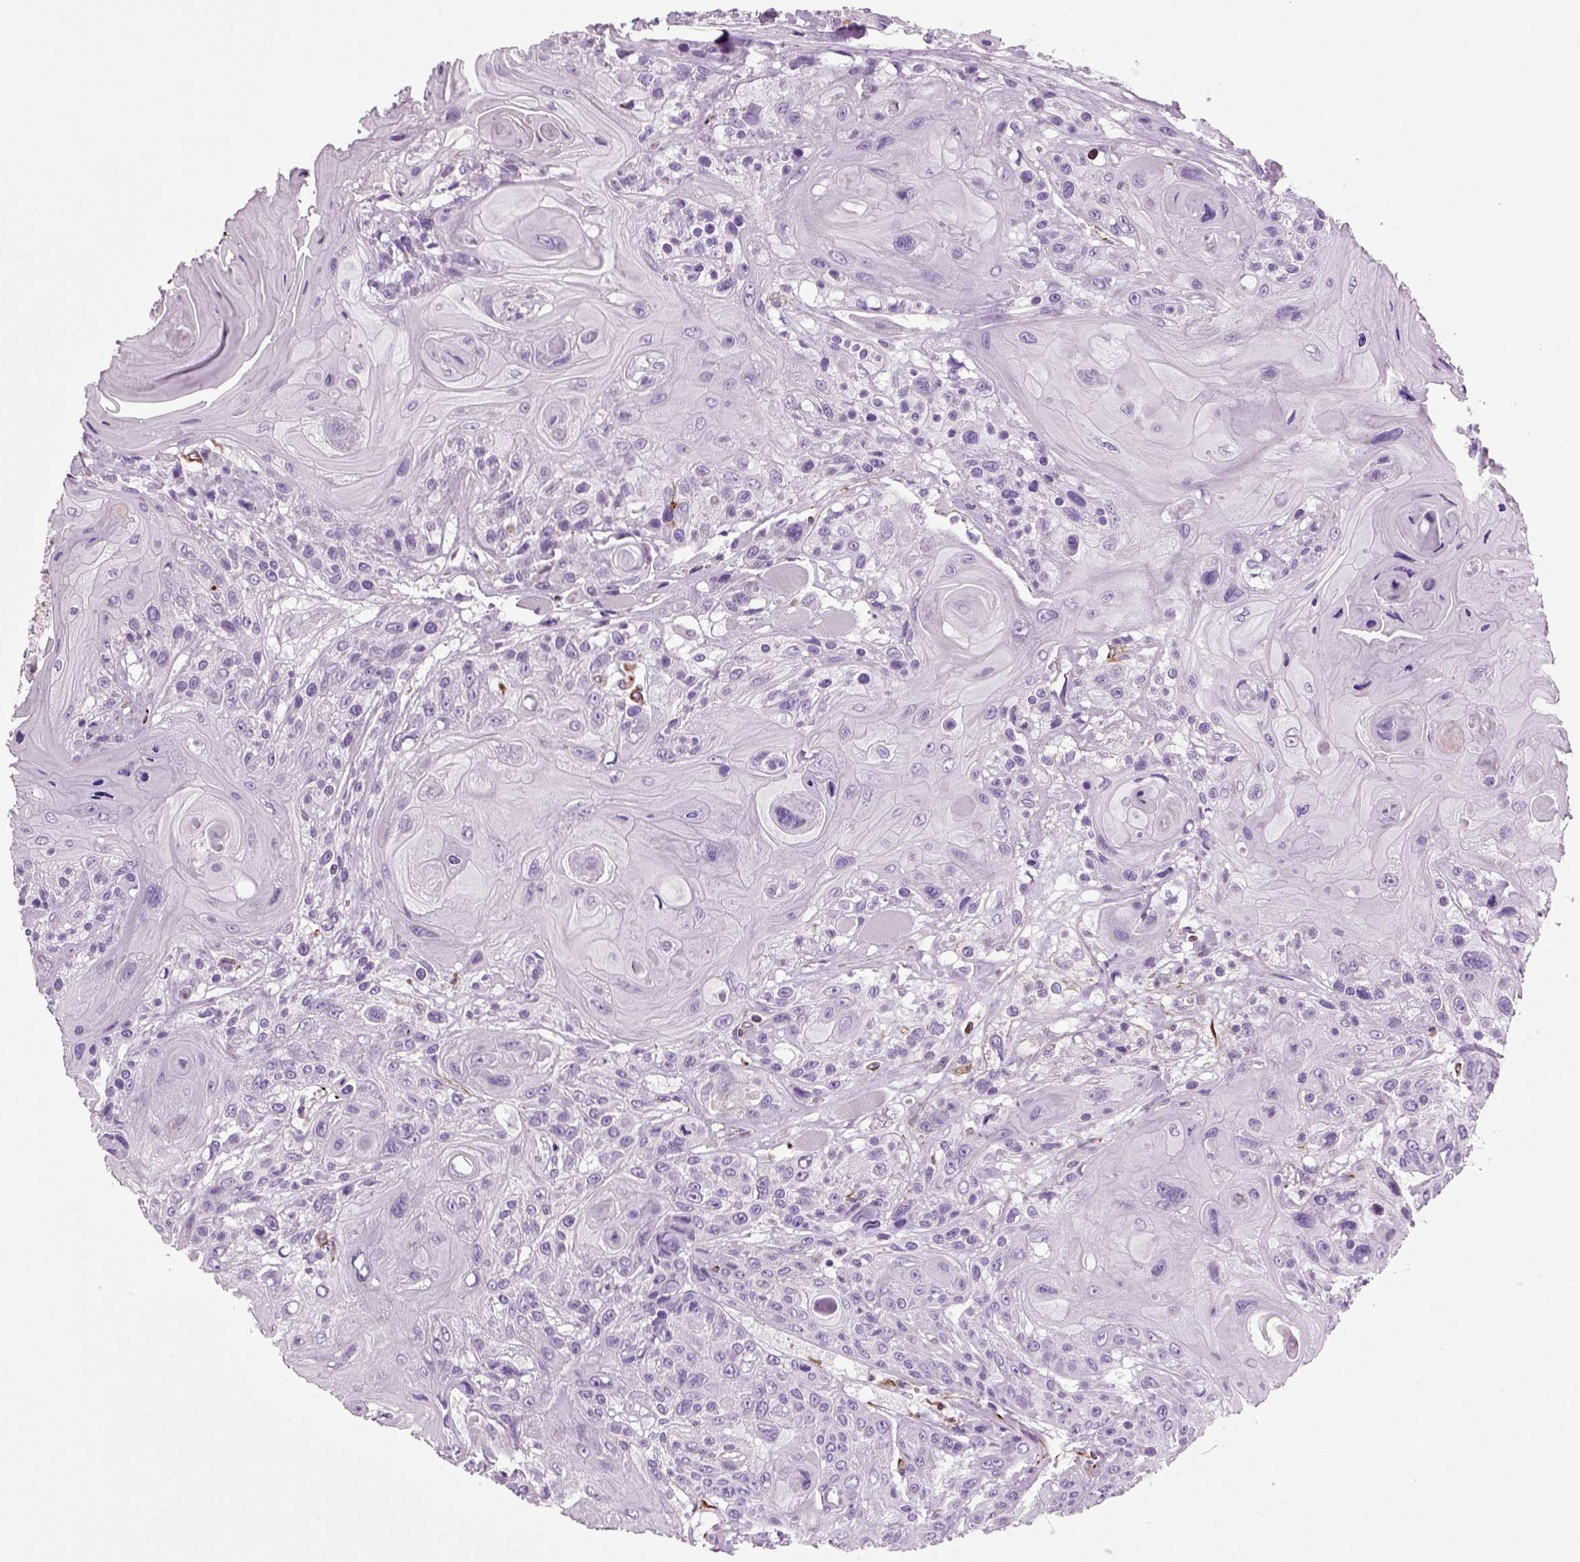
{"staining": {"intensity": "negative", "quantity": "none", "location": "none"}, "tissue": "head and neck cancer", "cell_type": "Tumor cells", "image_type": "cancer", "snomed": [{"axis": "morphology", "description": "Squamous cell carcinoma, NOS"}, {"axis": "topography", "description": "Head-Neck"}], "caption": "Immunohistochemistry (IHC) histopathology image of human head and neck cancer (squamous cell carcinoma) stained for a protein (brown), which reveals no expression in tumor cells. (DAB immunohistochemistry (IHC), high magnification).", "gene": "ACER3", "patient": {"sex": "female", "age": 59}}